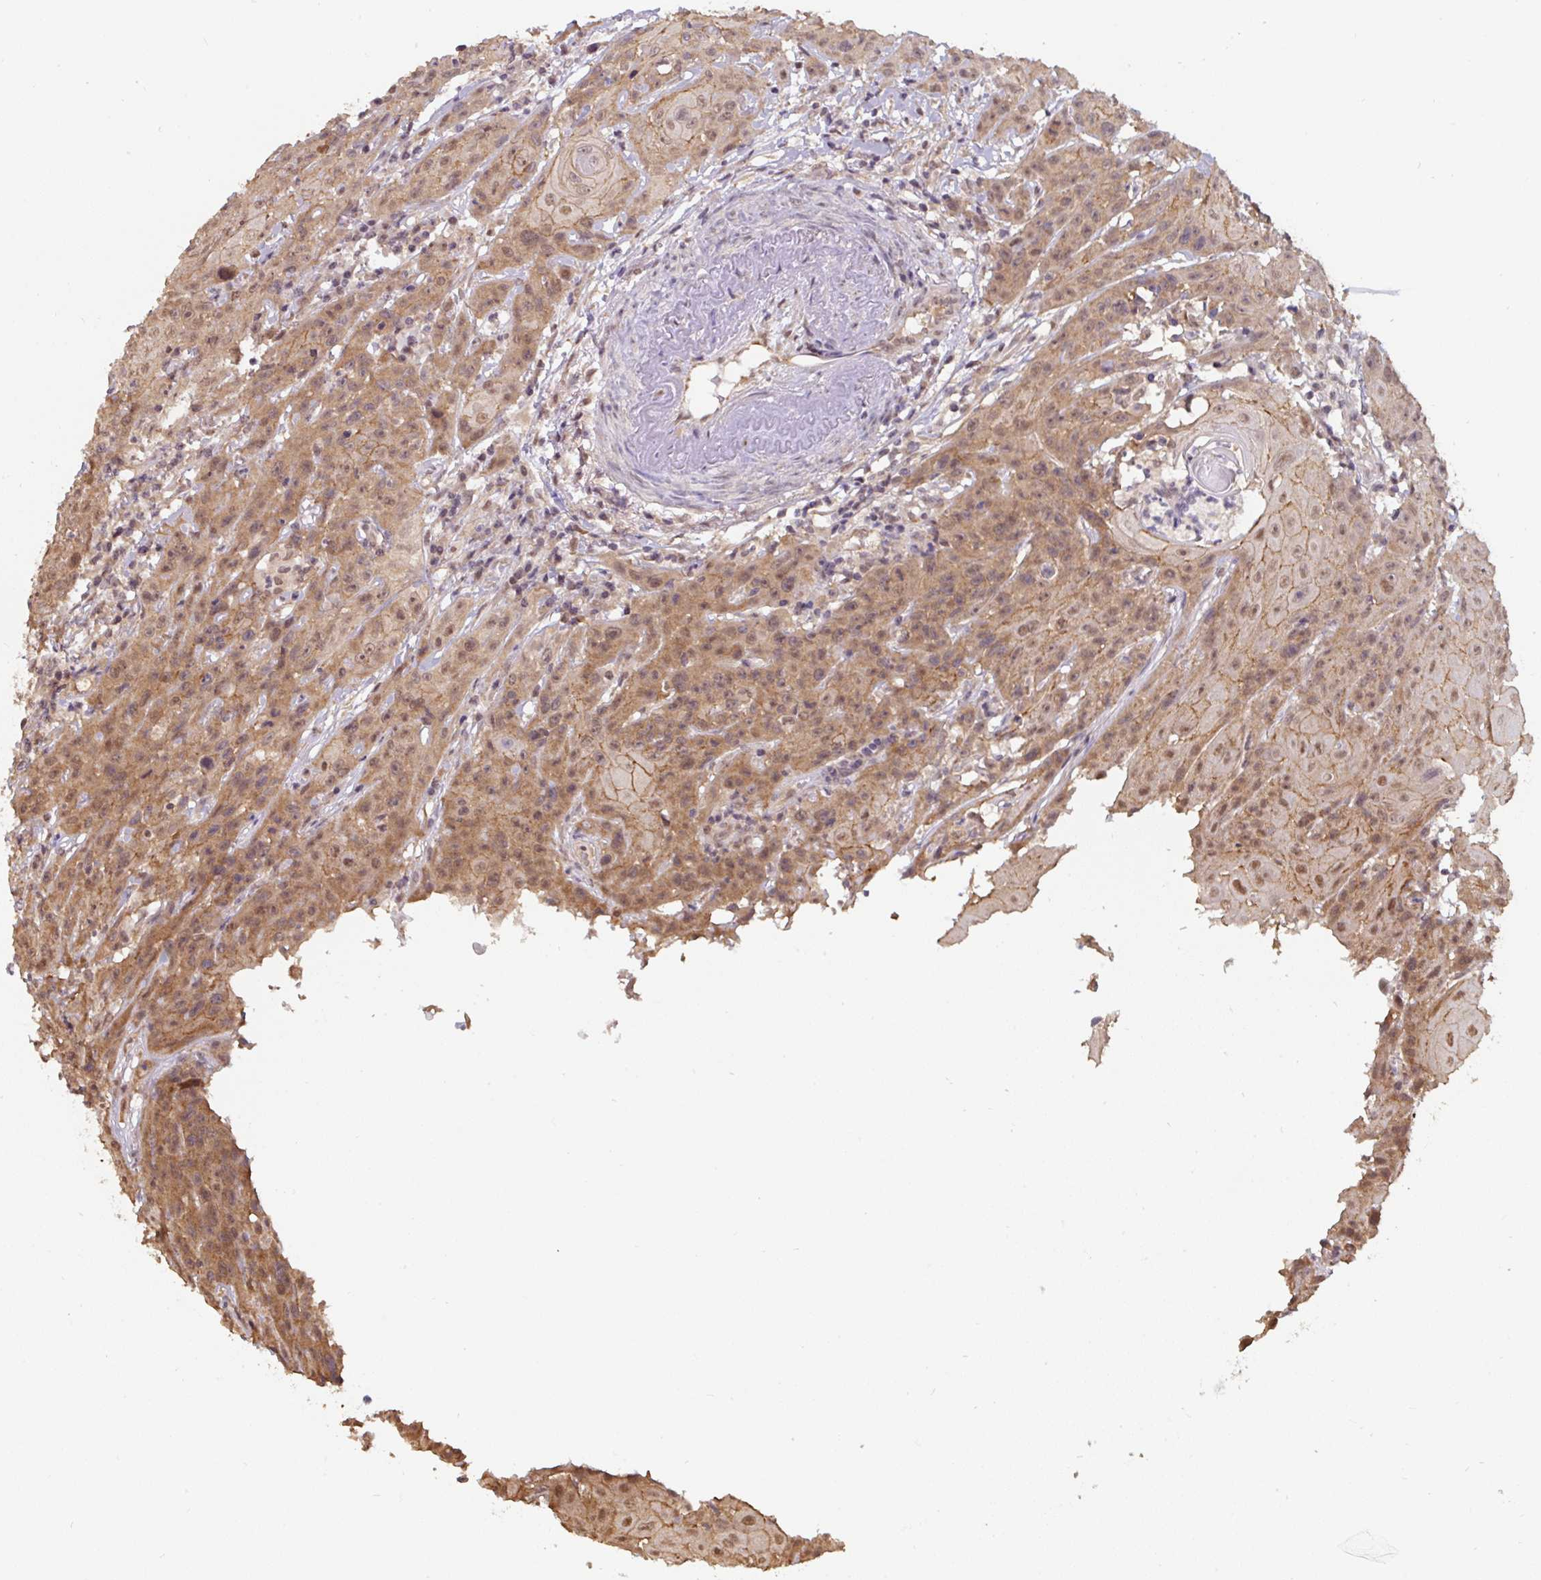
{"staining": {"intensity": "moderate", "quantity": ">75%", "location": "cytoplasmic/membranous,nuclear"}, "tissue": "head and neck cancer", "cell_type": "Tumor cells", "image_type": "cancer", "snomed": [{"axis": "morphology", "description": "Squamous cell carcinoma, NOS"}, {"axis": "topography", "description": "Skin"}, {"axis": "topography", "description": "Head-Neck"}], "caption": "A brown stain shows moderate cytoplasmic/membranous and nuclear positivity of a protein in head and neck cancer tumor cells.", "gene": "ST13", "patient": {"sex": "male", "age": 80}}